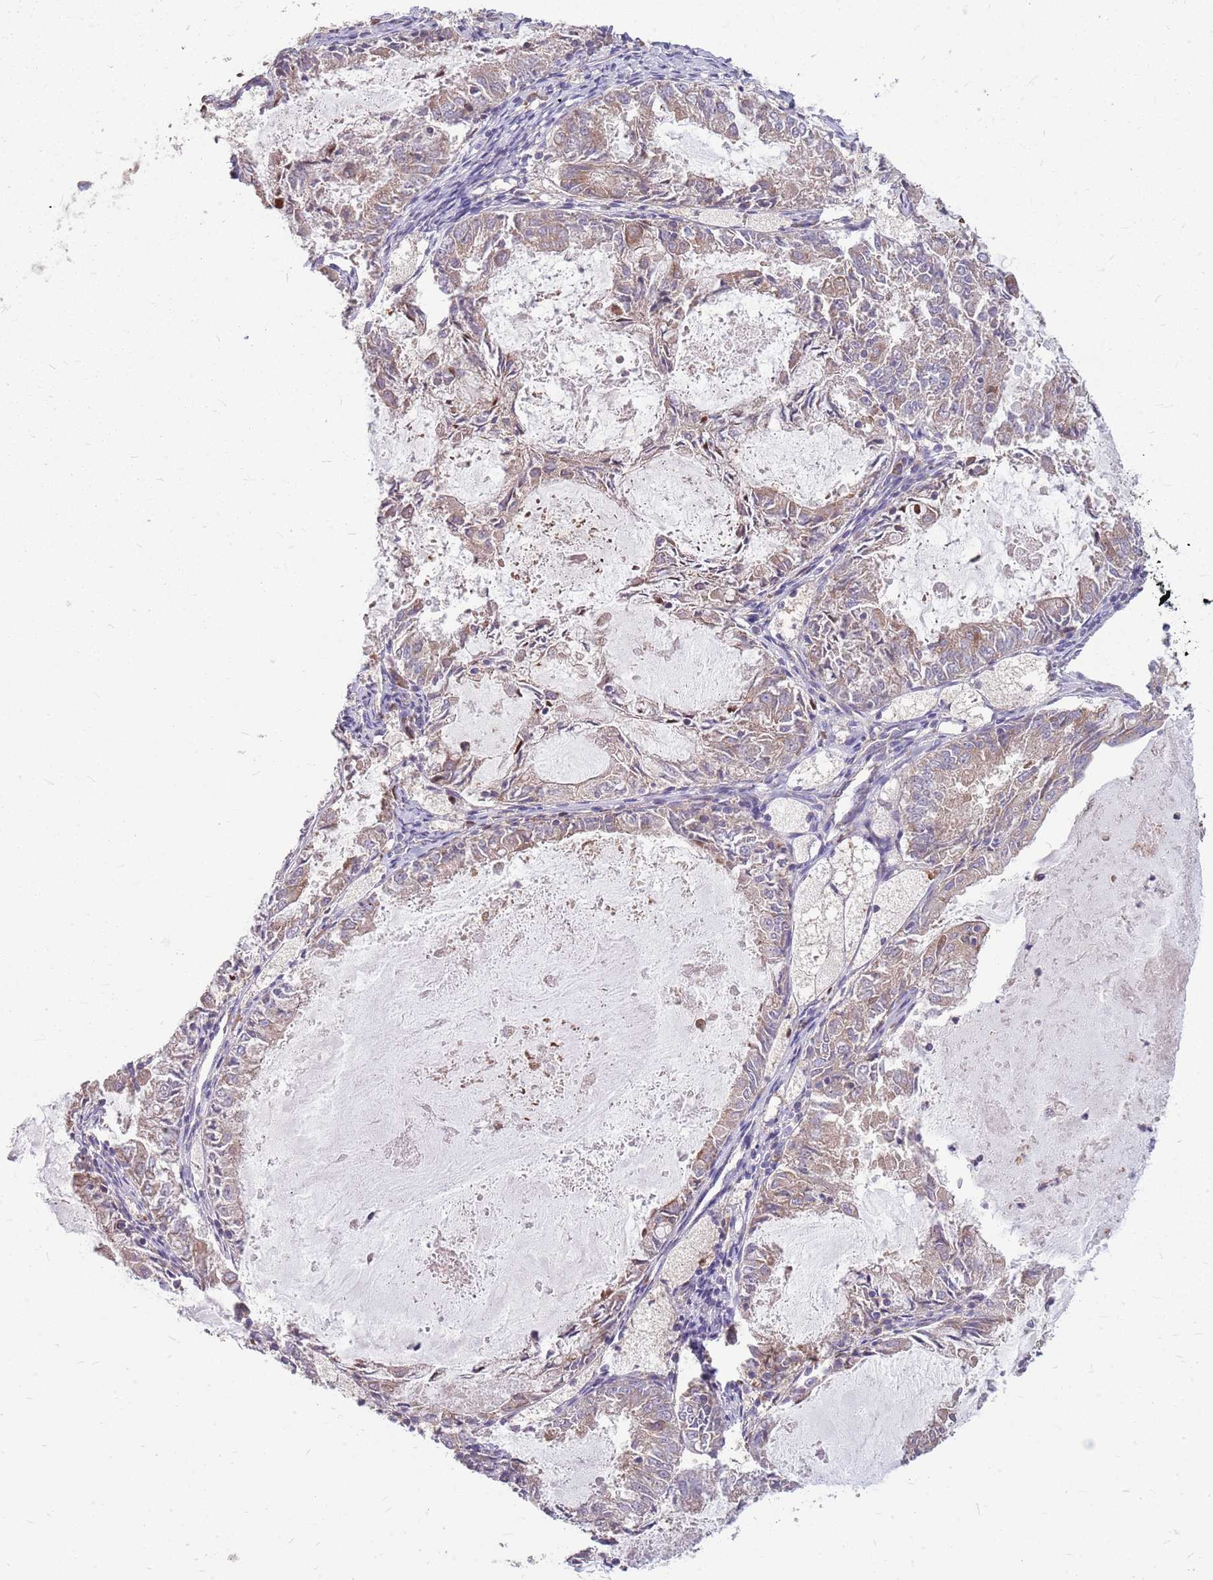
{"staining": {"intensity": "moderate", "quantity": "25%-75%", "location": "cytoplasmic/membranous"}, "tissue": "endometrial cancer", "cell_type": "Tumor cells", "image_type": "cancer", "snomed": [{"axis": "morphology", "description": "Adenocarcinoma, NOS"}, {"axis": "topography", "description": "Endometrium"}], "caption": "Endometrial cancer (adenocarcinoma) stained with DAB (3,3'-diaminobenzidine) immunohistochemistry shows medium levels of moderate cytoplasmic/membranous staining in approximately 25%-75% of tumor cells.", "gene": "PPP1R27", "patient": {"sex": "female", "age": 57}}